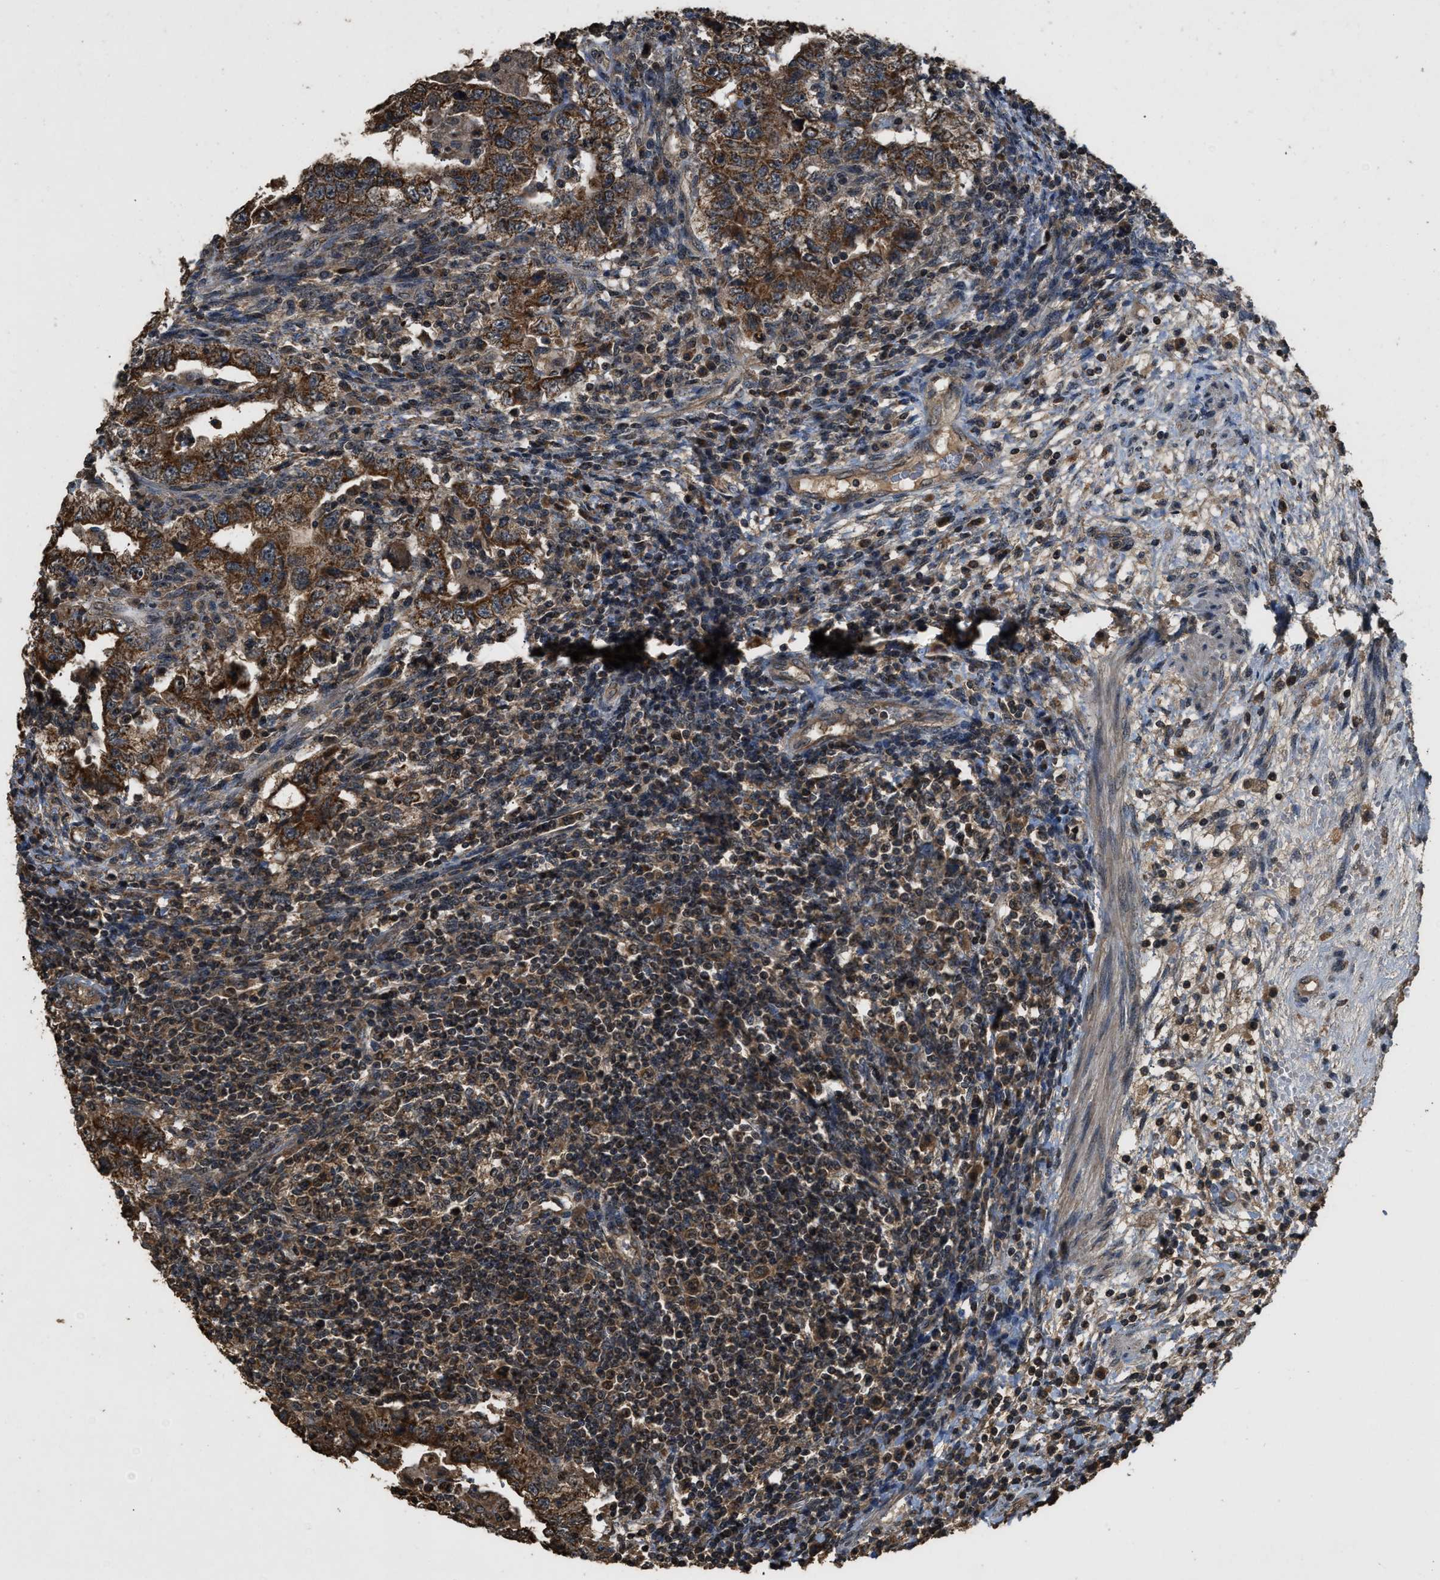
{"staining": {"intensity": "strong", "quantity": ">75%", "location": "cytoplasmic/membranous"}, "tissue": "testis cancer", "cell_type": "Tumor cells", "image_type": "cancer", "snomed": [{"axis": "morphology", "description": "Carcinoma, Embryonal, NOS"}, {"axis": "topography", "description": "Testis"}], "caption": "About >75% of tumor cells in human testis embryonal carcinoma reveal strong cytoplasmic/membranous protein positivity as visualized by brown immunohistochemical staining.", "gene": "DENND6B", "patient": {"sex": "male", "age": 26}}